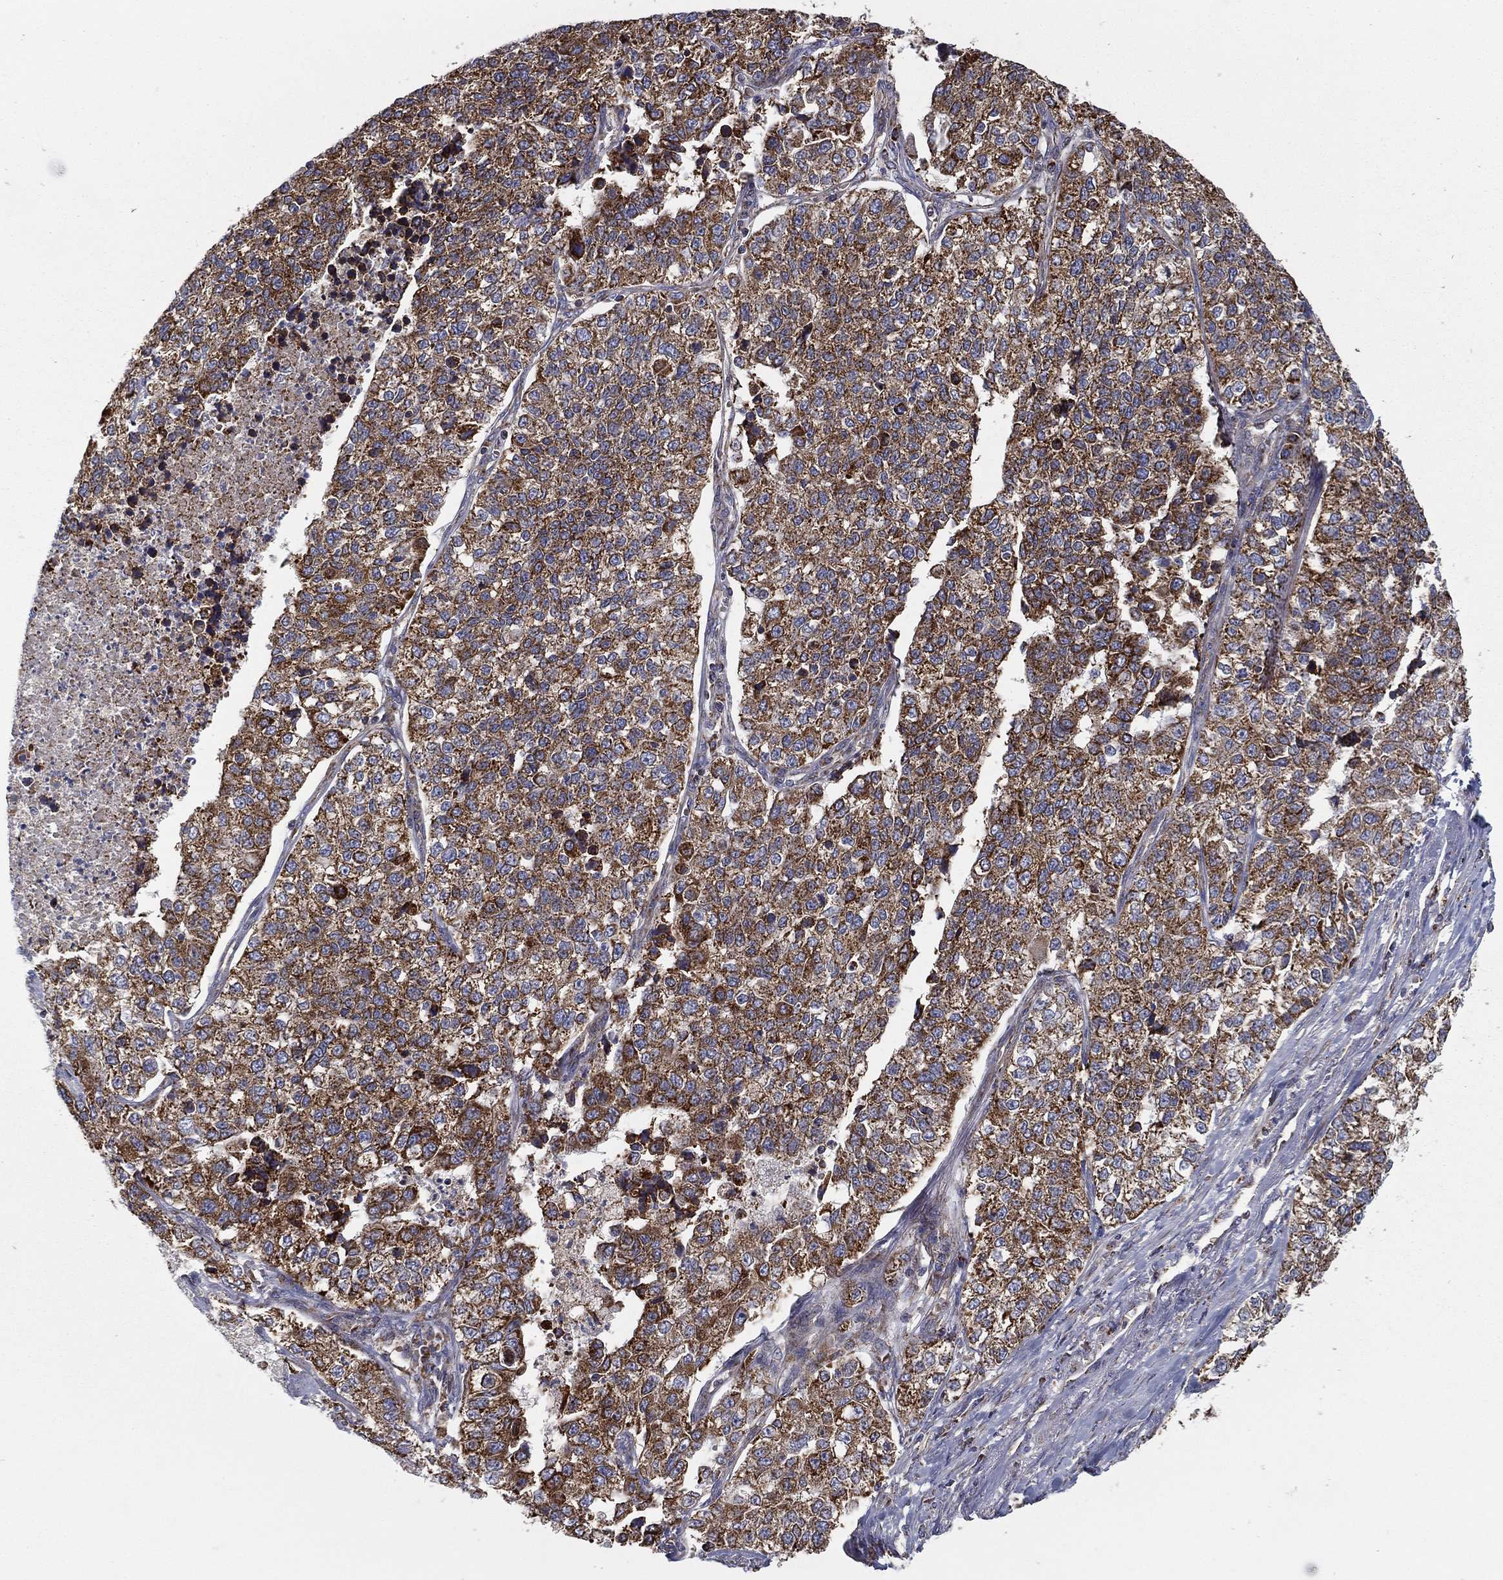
{"staining": {"intensity": "moderate", "quantity": ">75%", "location": "cytoplasmic/membranous"}, "tissue": "lung cancer", "cell_type": "Tumor cells", "image_type": "cancer", "snomed": [{"axis": "morphology", "description": "Adenocarcinoma, NOS"}, {"axis": "topography", "description": "Lung"}], "caption": "Immunohistochemistry (IHC) of lung adenocarcinoma displays medium levels of moderate cytoplasmic/membranous staining in about >75% of tumor cells.", "gene": "MT-CYB", "patient": {"sex": "male", "age": 49}}